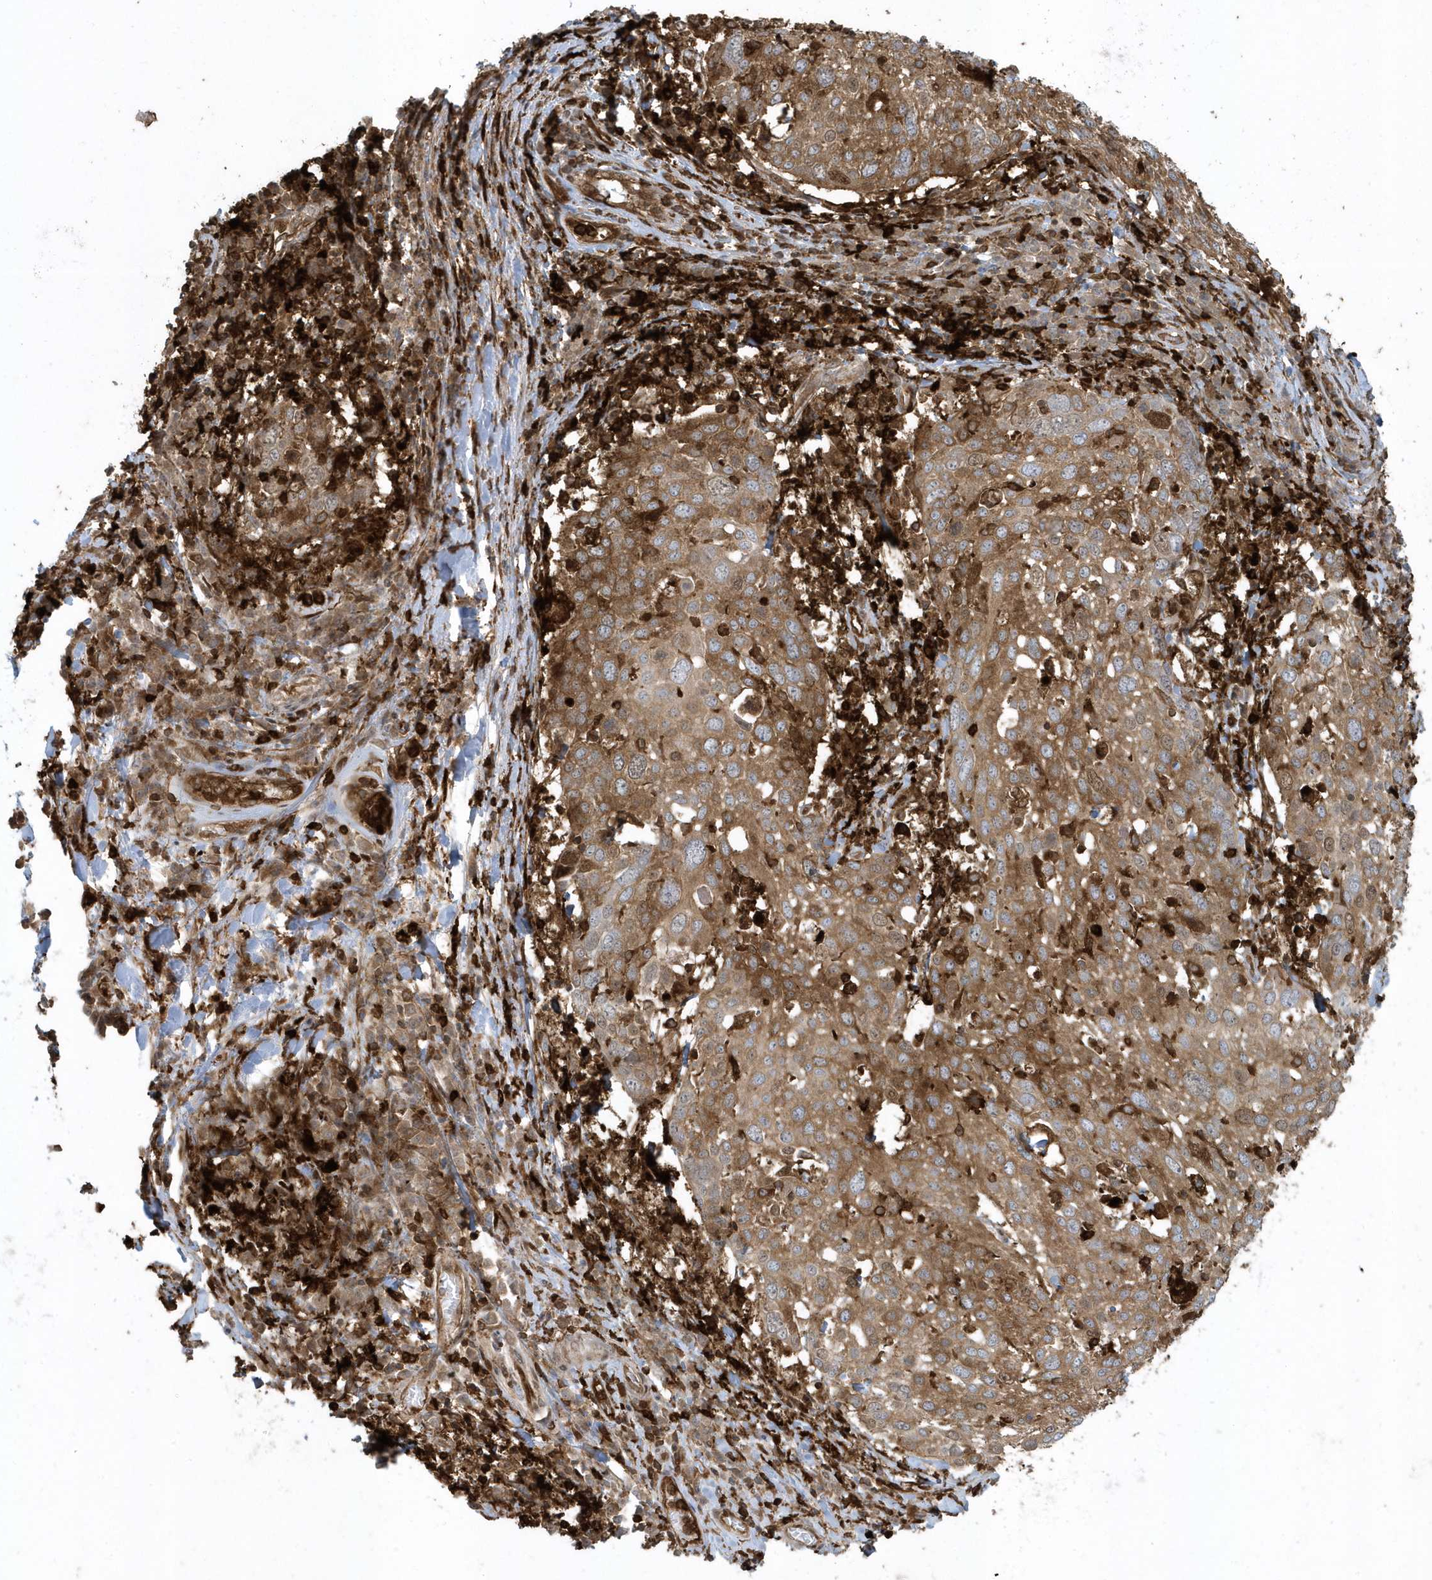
{"staining": {"intensity": "moderate", "quantity": ">75%", "location": "cytoplasmic/membranous"}, "tissue": "lung cancer", "cell_type": "Tumor cells", "image_type": "cancer", "snomed": [{"axis": "morphology", "description": "Squamous cell carcinoma, NOS"}, {"axis": "topography", "description": "Lung"}], "caption": "An image showing moderate cytoplasmic/membranous expression in about >75% of tumor cells in lung cancer, as visualized by brown immunohistochemical staining.", "gene": "CLCN6", "patient": {"sex": "male", "age": 65}}